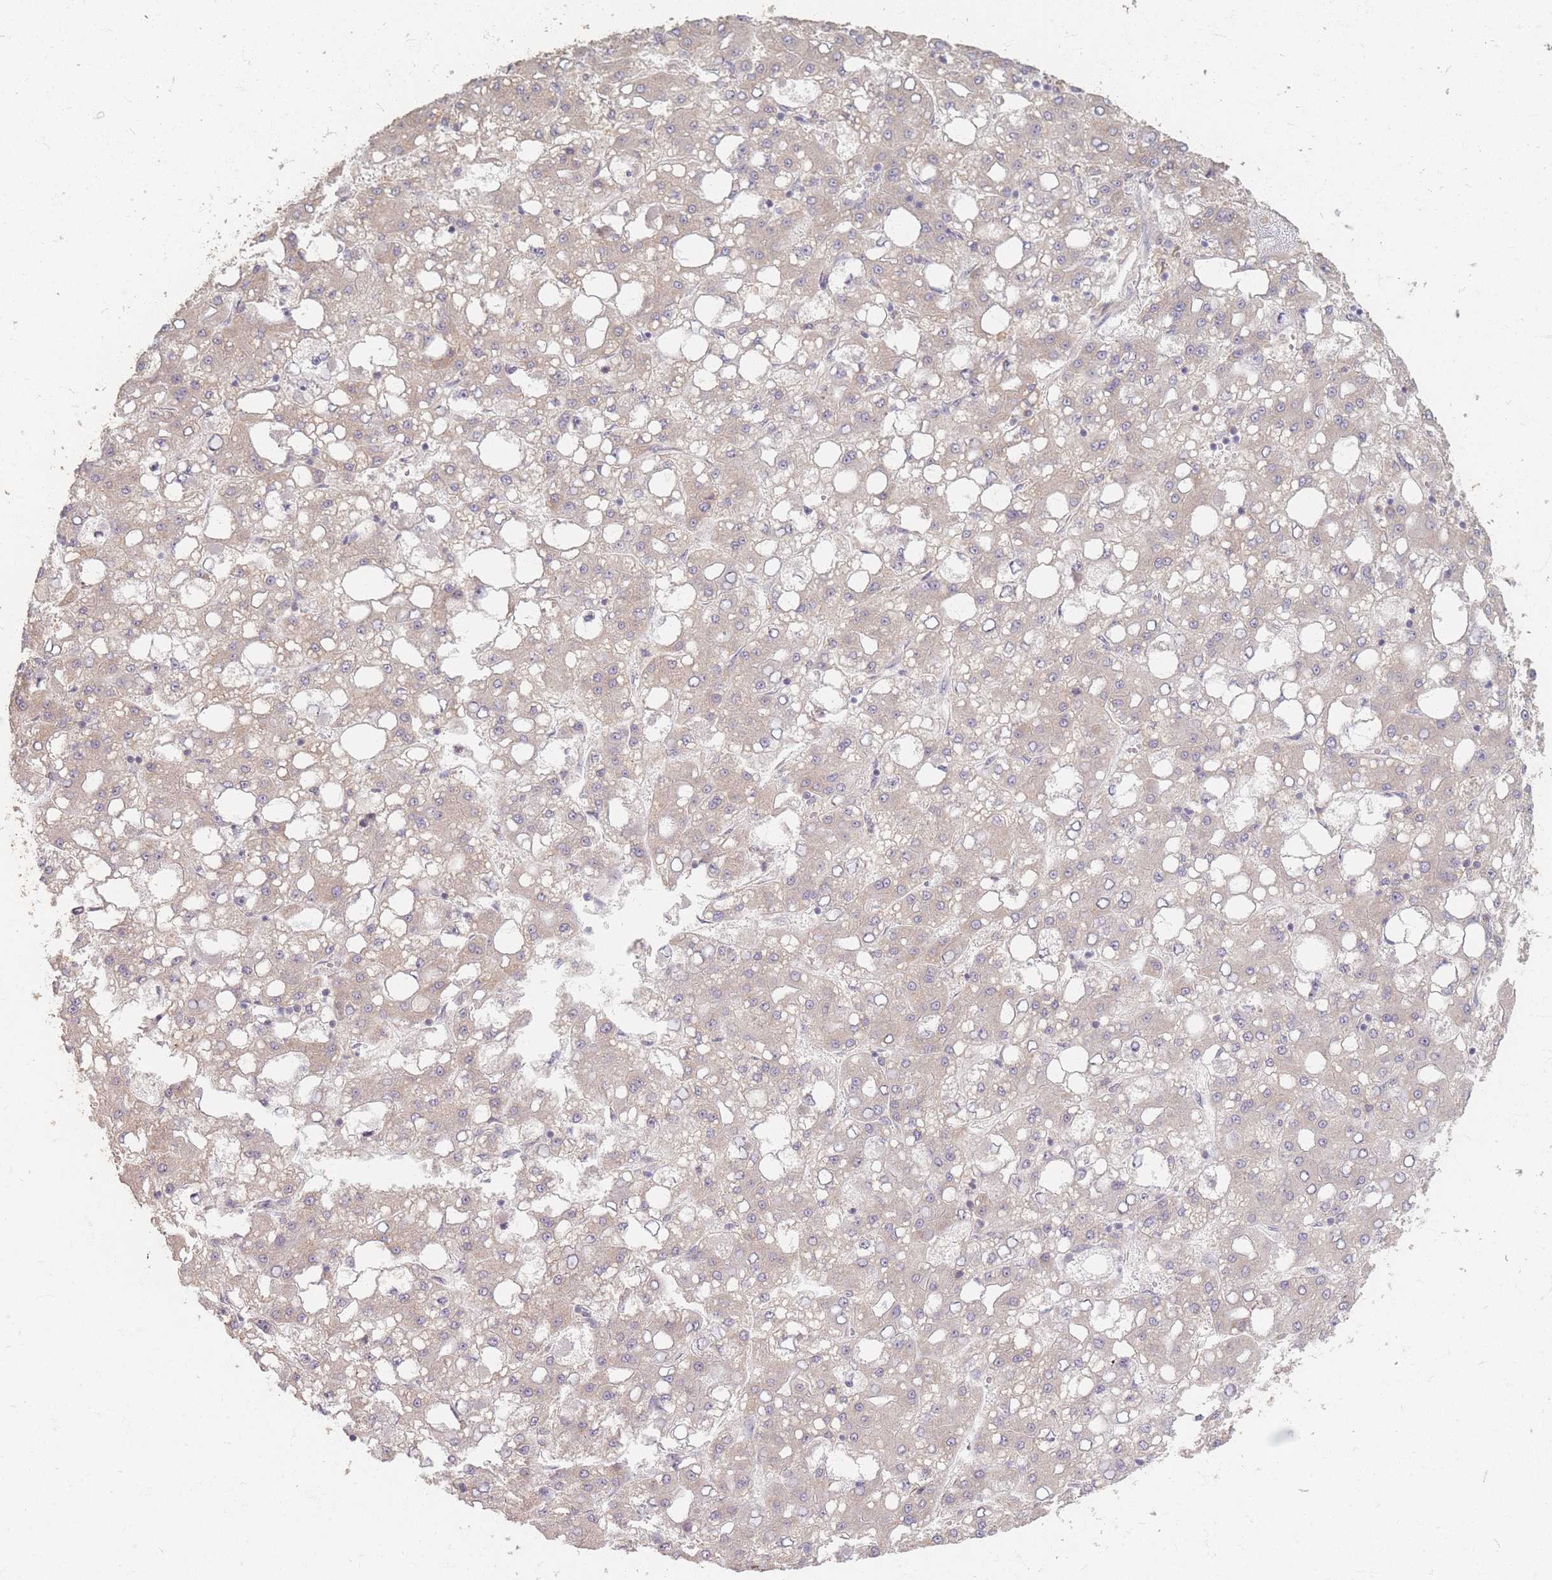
{"staining": {"intensity": "weak", "quantity": "25%-75%", "location": "cytoplasmic/membranous"}, "tissue": "liver cancer", "cell_type": "Tumor cells", "image_type": "cancer", "snomed": [{"axis": "morphology", "description": "Carcinoma, Hepatocellular, NOS"}, {"axis": "topography", "description": "Liver"}], "caption": "Protein analysis of liver cancer (hepatocellular carcinoma) tissue demonstrates weak cytoplasmic/membranous expression in about 25%-75% of tumor cells. (brown staining indicates protein expression, while blue staining denotes nuclei).", "gene": "SMIM14", "patient": {"sex": "male", "age": 65}}